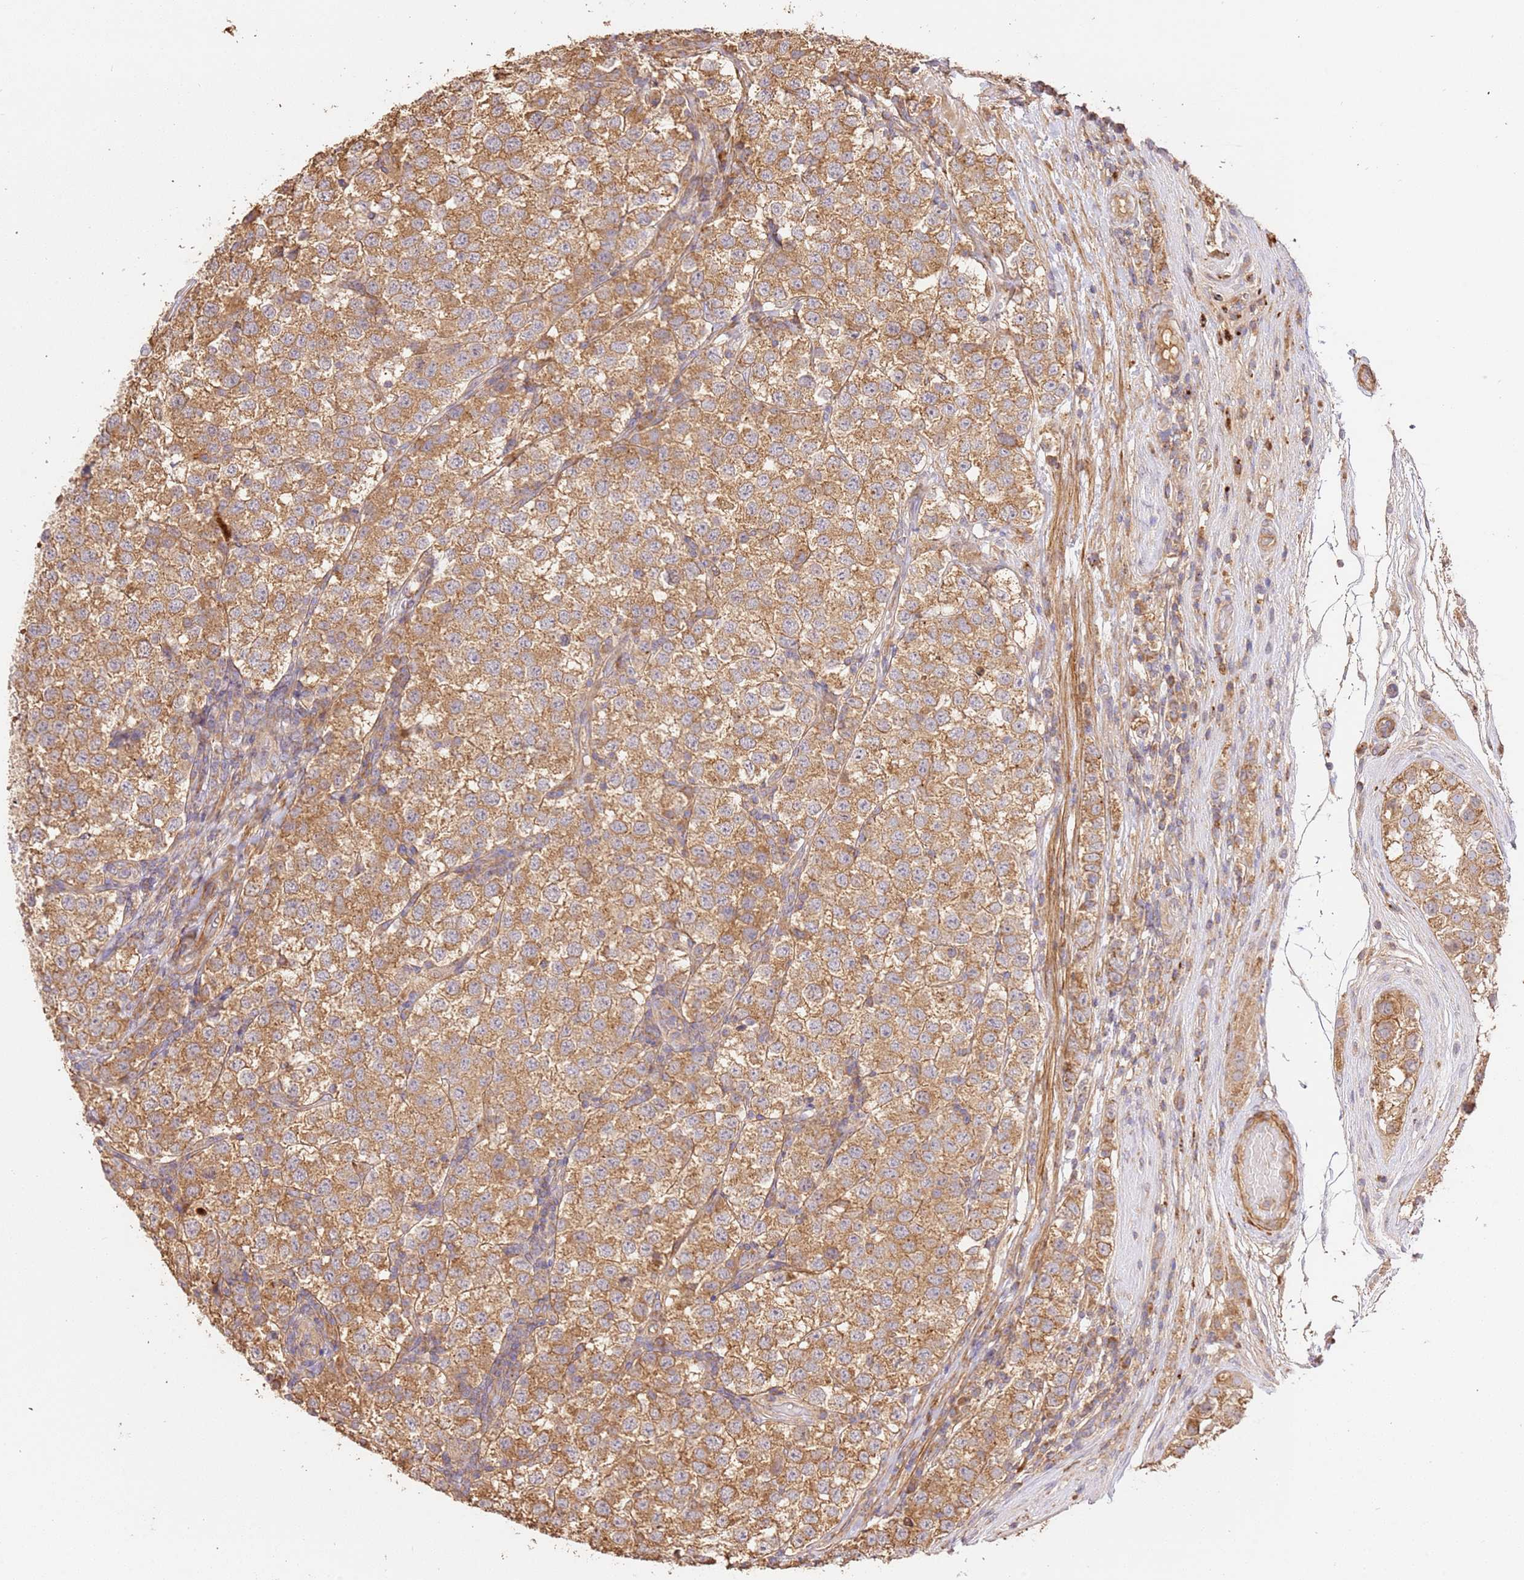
{"staining": {"intensity": "moderate", "quantity": ">75%", "location": "cytoplasmic/membranous"}, "tissue": "testis cancer", "cell_type": "Tumor cells", "image_type": "cancer", "snomed": [{"axis": "morphology", "description": "Seminoma, NOS"}, {"axis": "topography", "description": "Testis"}], "caption": "This image demonstrates immunohistochemistry staining of testis cancer (seminoma), with medium moderate cytoplasmic/membranous expression in approximately >75% of tumor cells.", "gene": "CEP55", "patient": {"sex": "male", "age": 34}}